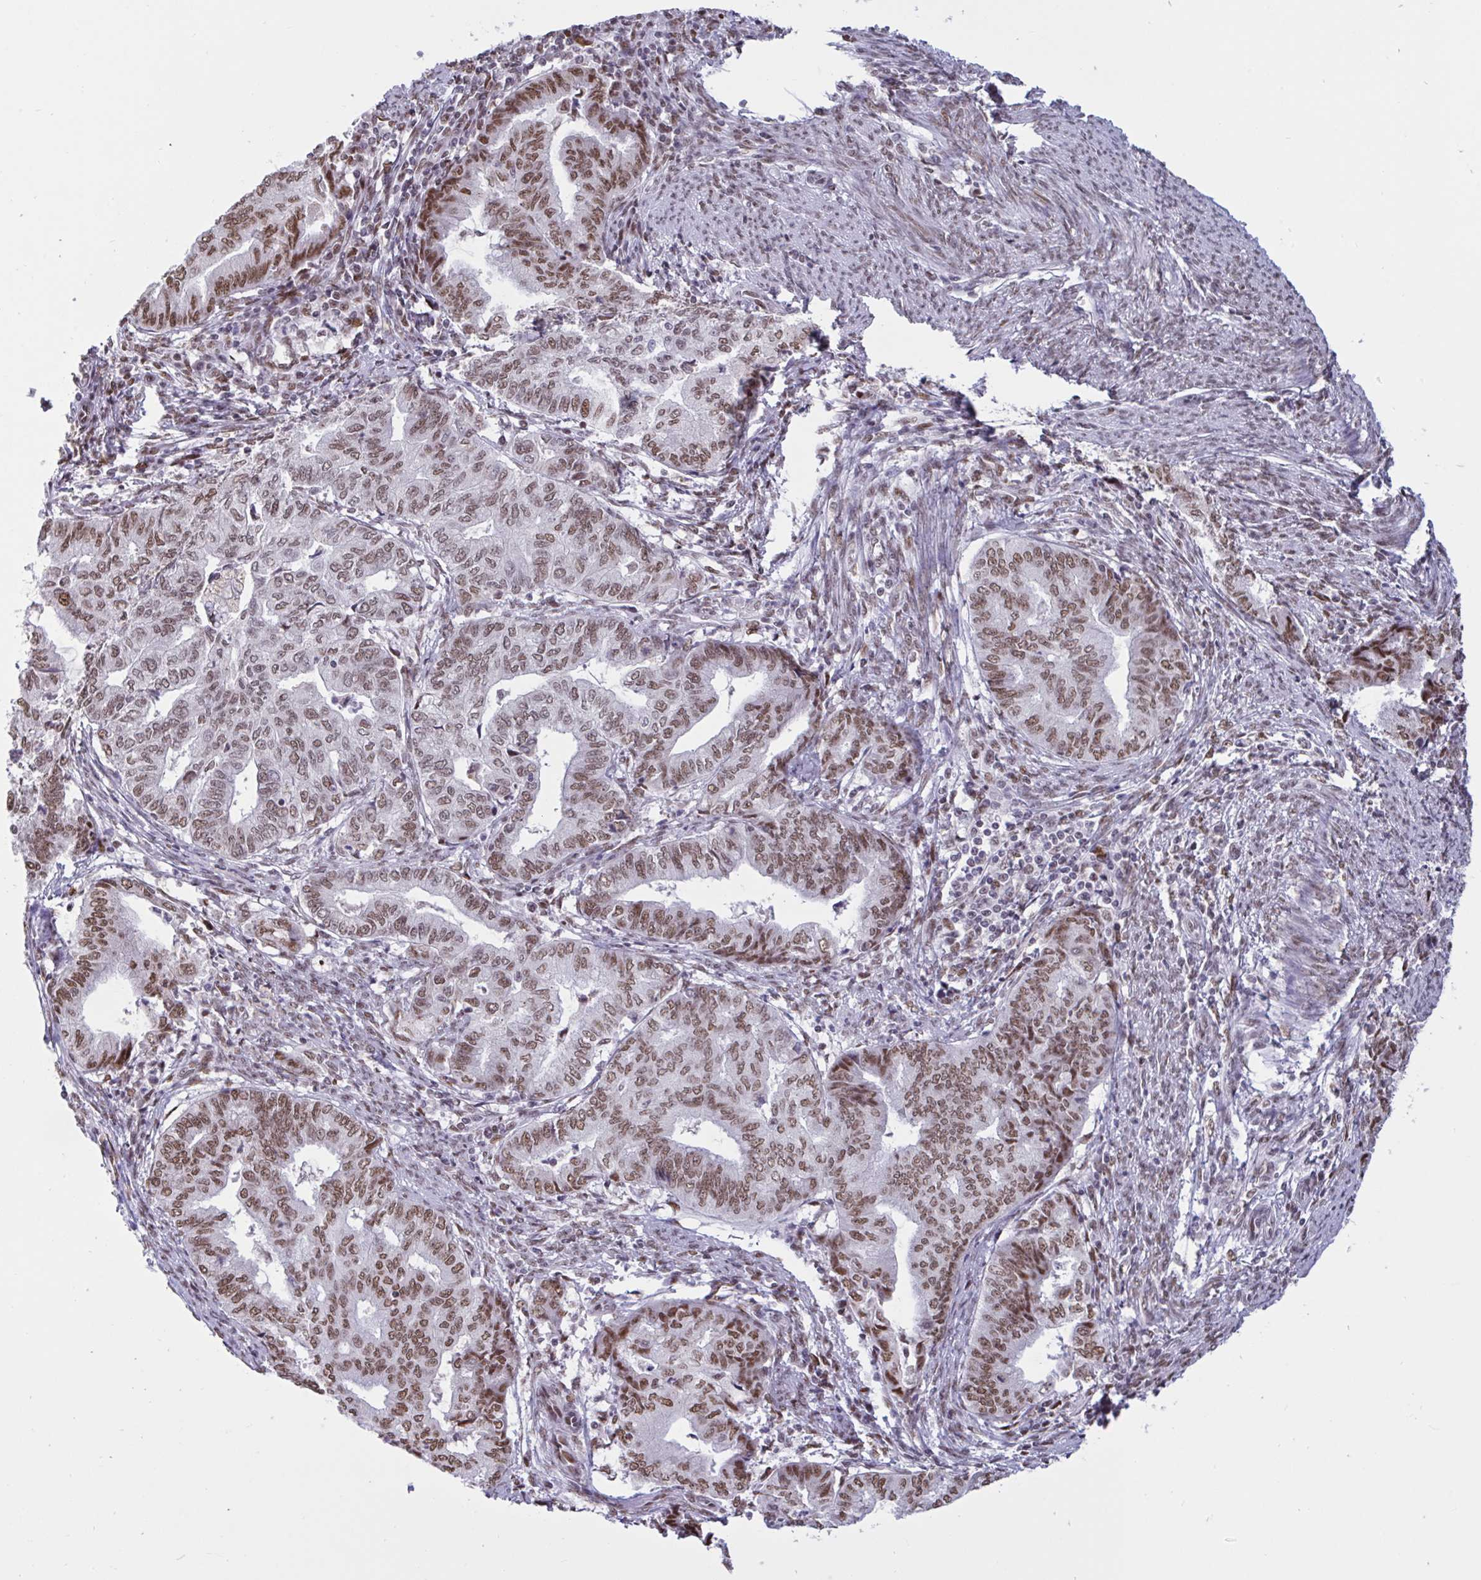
{"staining": {"intensity": "moderate", "quantity": ">75%", "location": "nuclear"}, "tissue": "endometrial cancer", "cell_type": "Tumor cells", "image_type": "cancer", "snomed": [{"axis": "morphology", "description": "Adenocarcinoma, NOS"}, {"axis": "topography", "description": "Endometrium"}], "caption": "A brown stain labels moderate nuclear expression of a protein in endometrial cancer (adenocarcinoma) tumor cells. (IHC, brightfield microscopy, high magnification).", "gene": "CBFA2T2", "patient": {"sex": "female", "age": 79}}